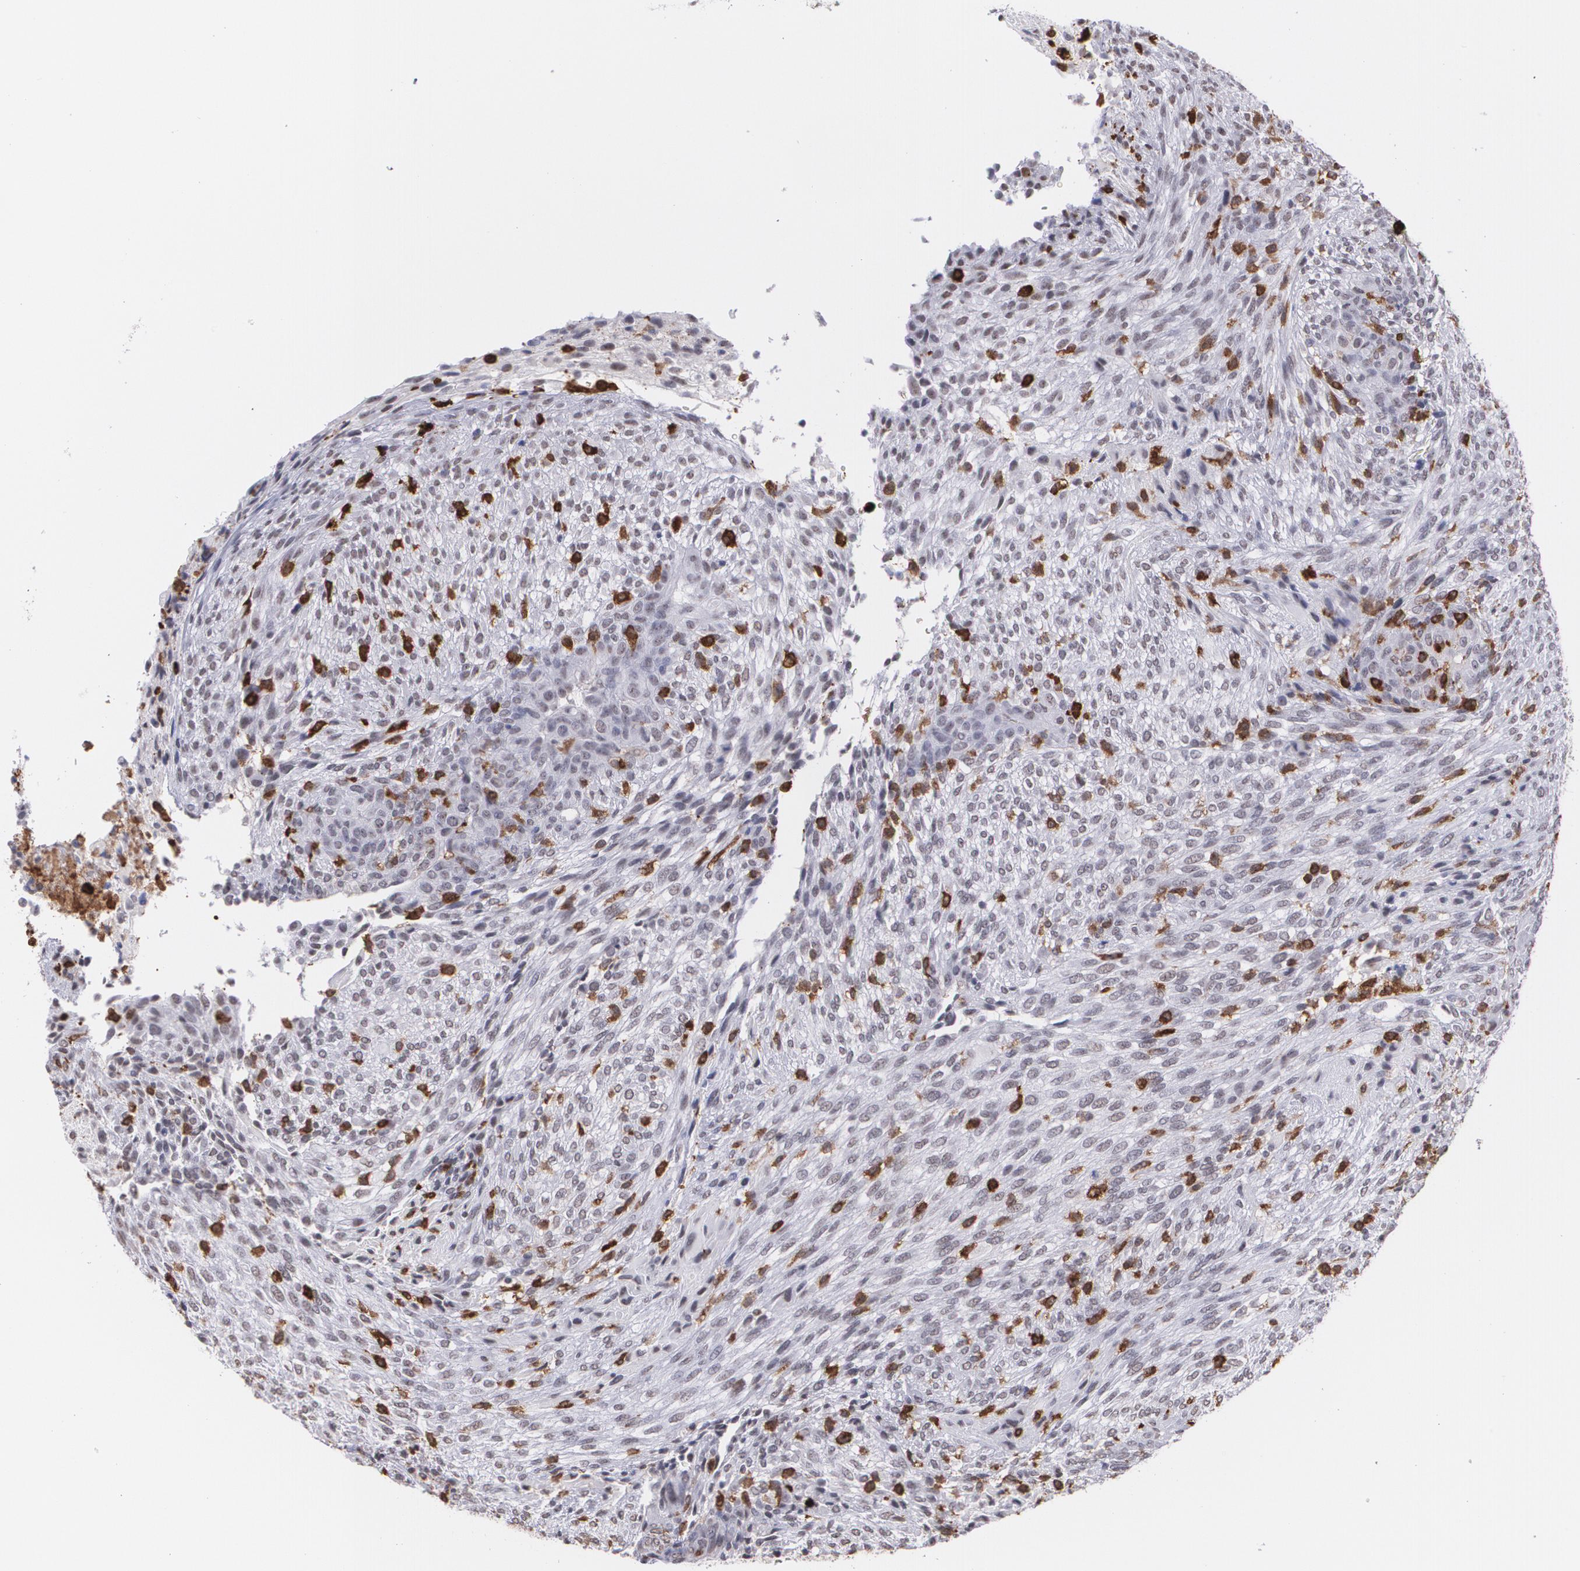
{"staining": {"intensity": "negative", "quantity": "none", "location": "none"}, "tissue": "glioma", "cell_type": "Tumor cells", "image_type": "cancer", "snomed": [{"axis": "morphology", "description": "Glioma, malignant, High grade"}, {"axis": "topography", "description": "Cerebral cortex"}], "caption": "High magnification brightfield microscopy of glioma stained with DAB (brown) and counterstained with hematoxylin (blue): tumor cells show no significant expression.", "gene": "NCF2", "patient": {"sex": "female", "age": 55}}